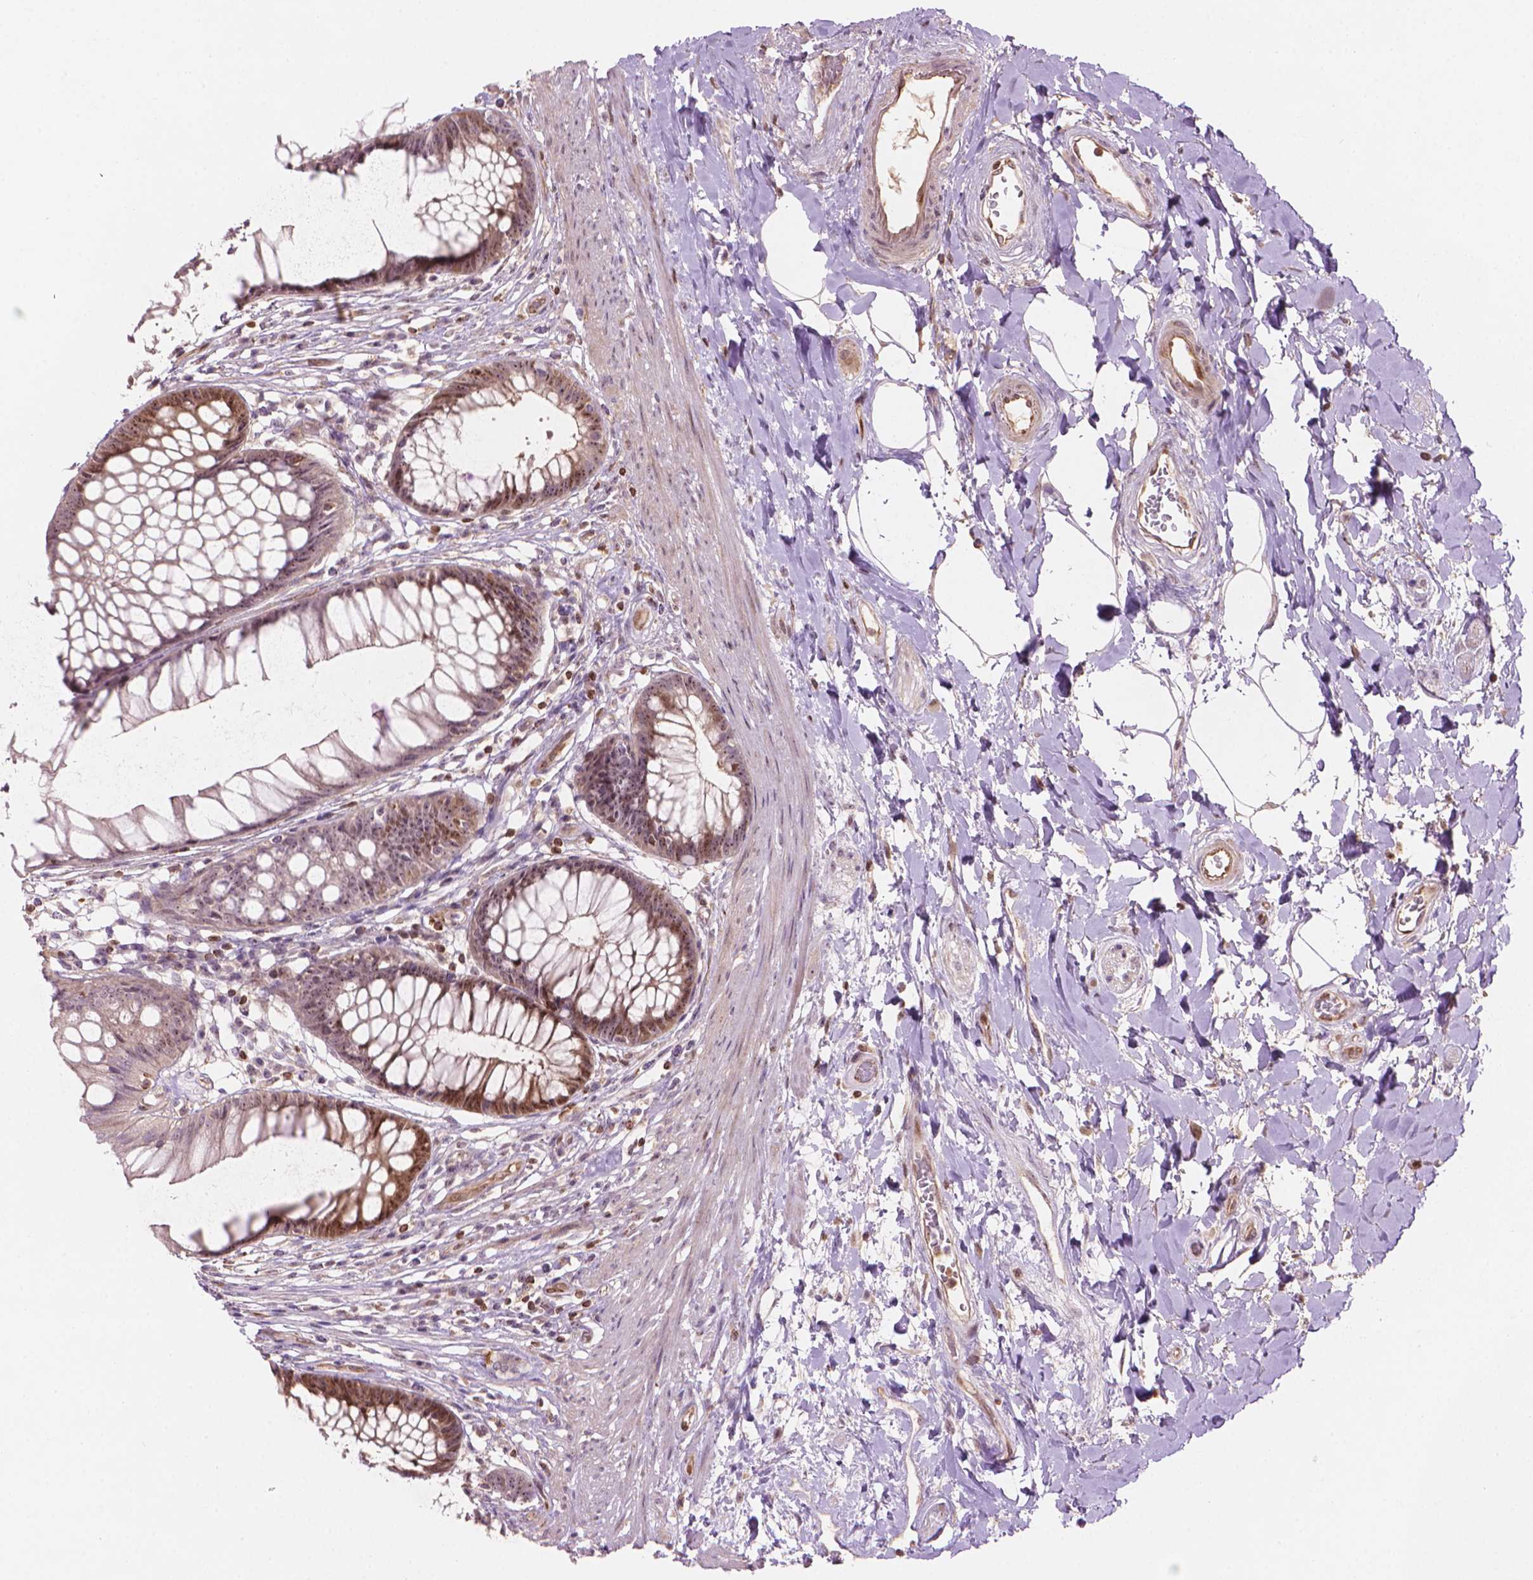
{"staining": {"intensity": "moderate", "quantity": "25%-75%", "location": "cytoplasmic/membranous,nuclear"}, "tissue": "rectum", "cell_type": "Glandular cells", "image_type": "normal", "snomed": [{"axis": "morphology", "description": "Normal tissue, NOS"}, {"axis": "topography", "description": "Smooth muscle"}, {"axis": "topography", "description": "Rectum"}], "caption": "Immunohistochemistry (IHC) (DAB) staining of normal human rectum displays moderate cytoplasmic/membranous,nuclear protein positivity in approximately 25%-75% of glandular cells.", "gene": "SMC2", "patient": {"sex": "male", "age": 53}}